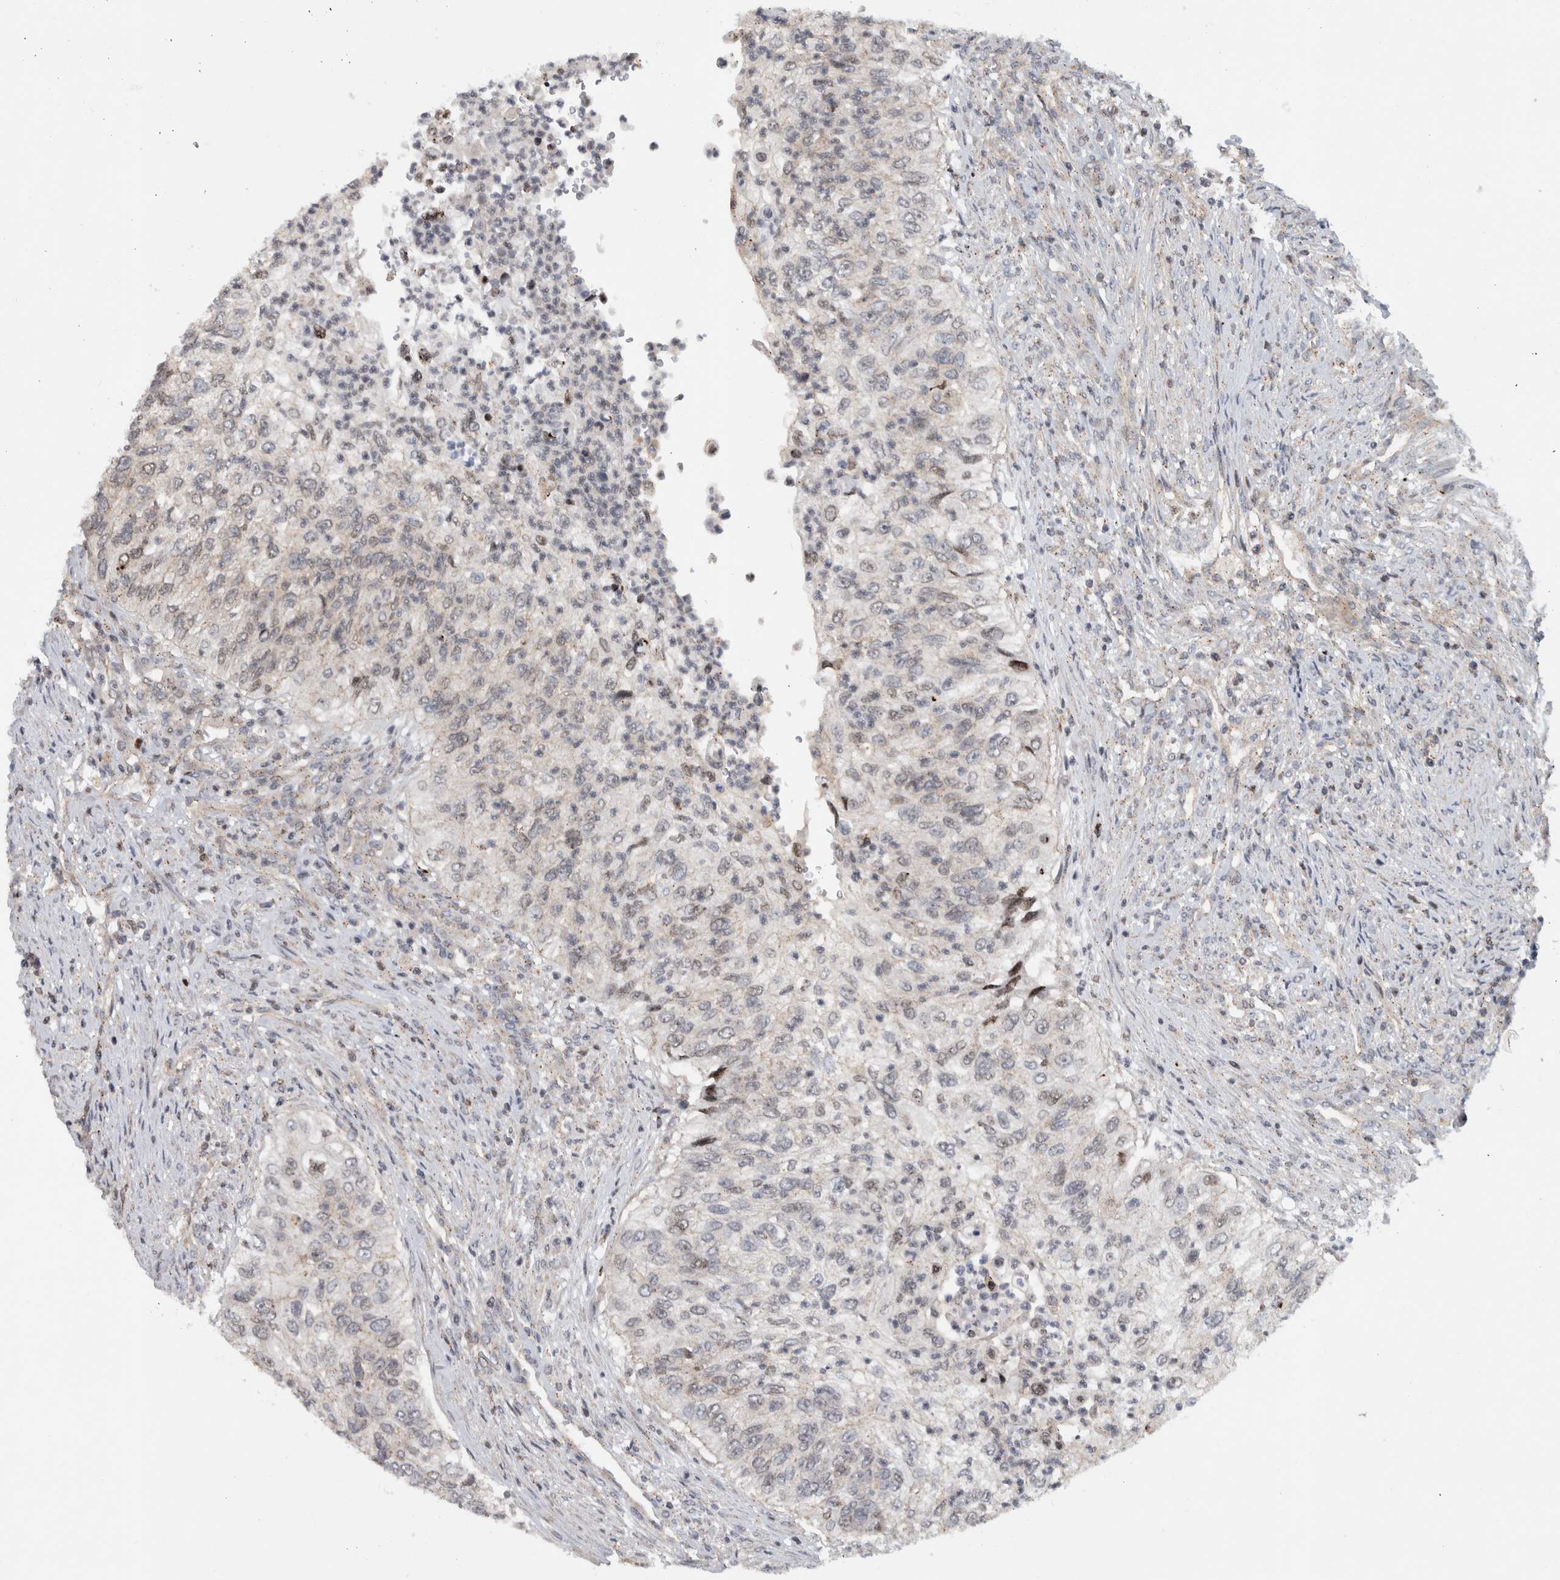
{"staining": {"intensity": "negative", "quantity": "none", "location": "none"}, "tissue": "urothelial cancer", "cell_type": "Tumor cells", "image_type": "cancer", "snomed": [{"axis": "morphology", "description": "Urothelial carcinoma, High grade"}, {"axis": "topography", "description": "Urinary bladder"}], "caption": "High power microscopy image of an immunohistochemistry micrograph of urothelial carcinoma (high-grade), revealing no significant positivity in tumor cells.", "gene": "MSL1", "patient": {"sex": "female", "age": 60}}